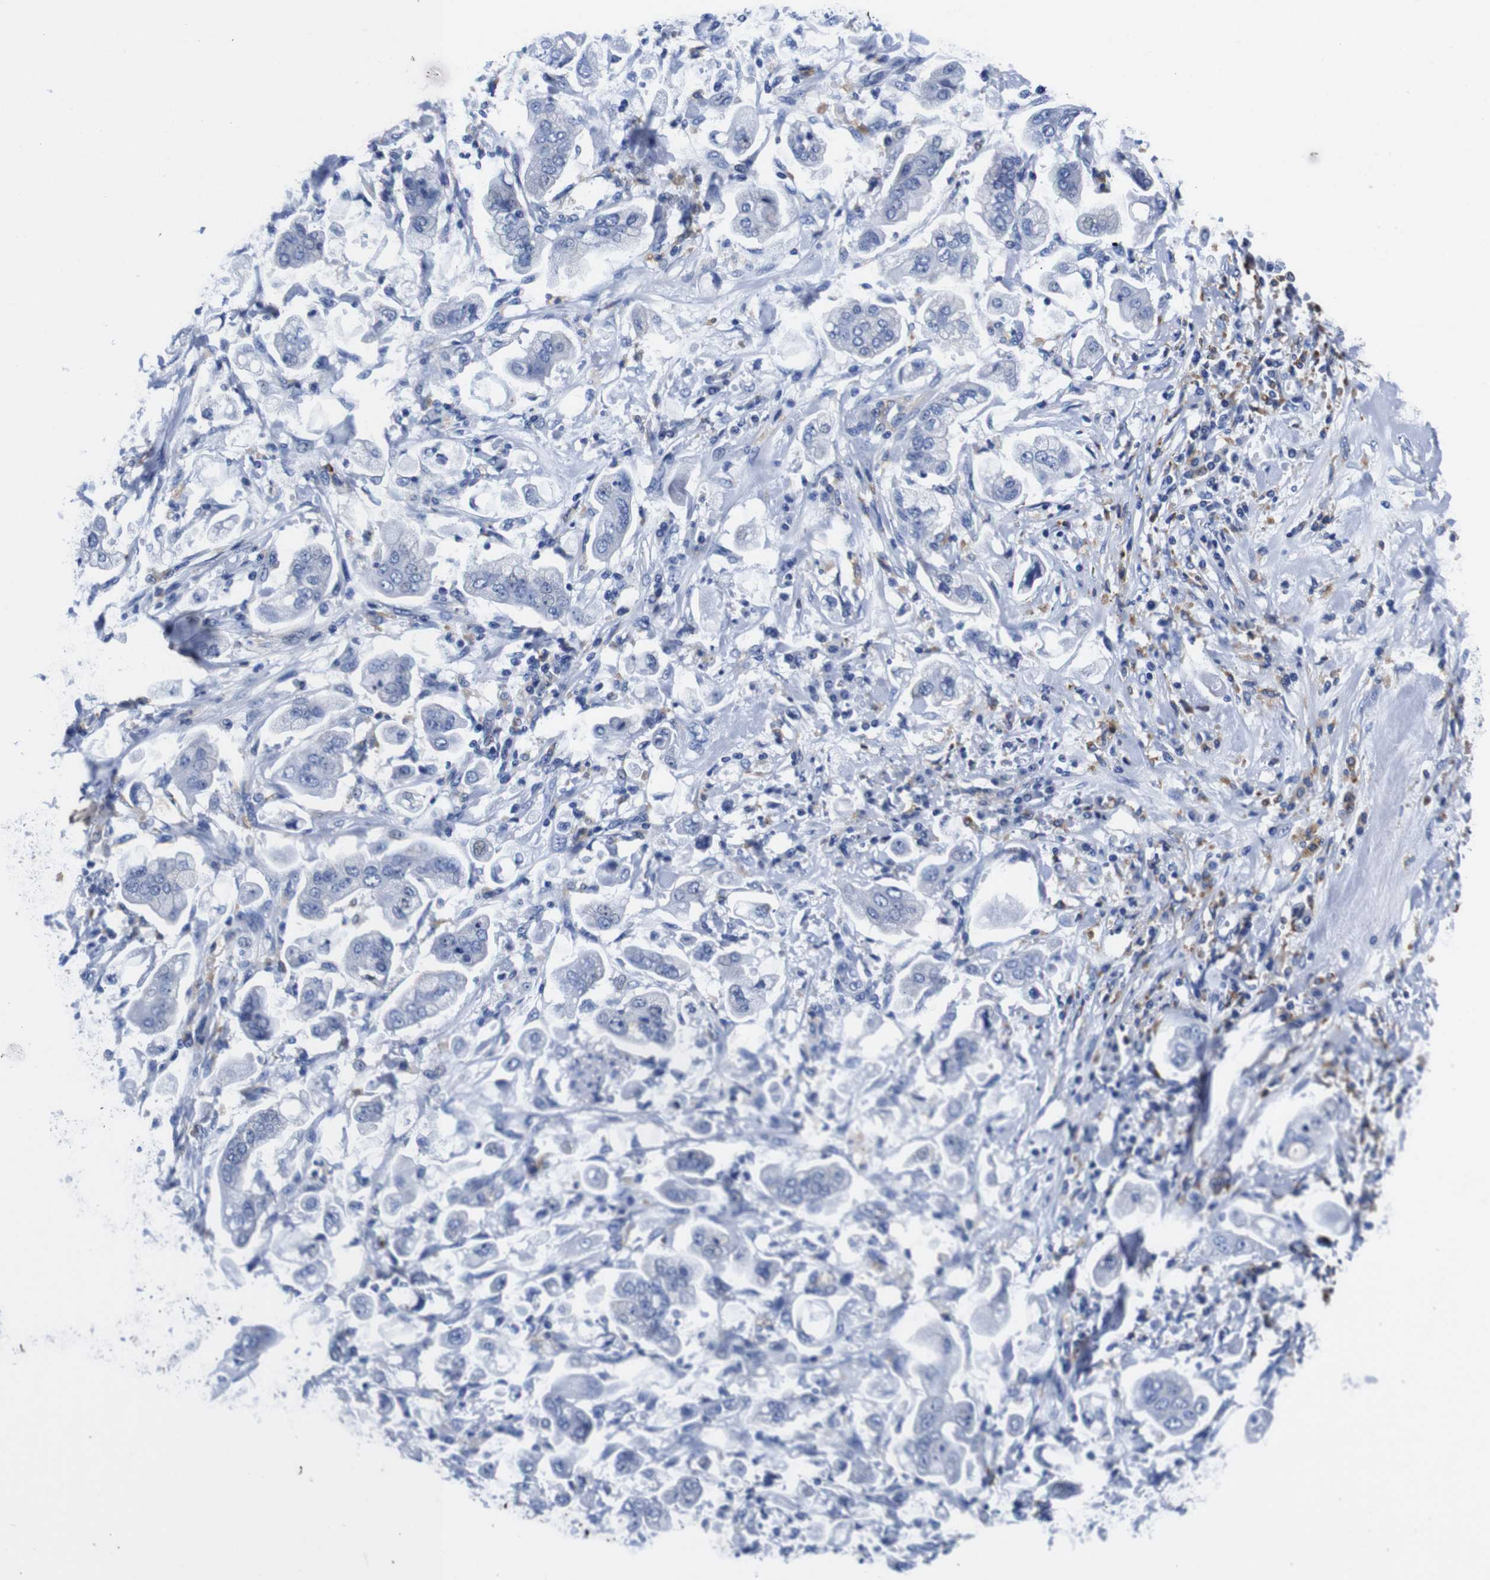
{"staining": {"intensity": "negative", "quantity": "none", "location": "none"}, "tissue": "stomach cancer", "cell_type": "Tumor cells", "image_type": "cancer", "snomed": [{"axis": "morphology", "description": "Adenocarcinoma, NOS"}, {"axis": "topography", "description": "Stomach"}], "caption": "Tumor cells show no significant staining in stomach adenocarcinoma.", "gene": "HLA-DMB", "patient": {"sex": "male", "age": 62}}